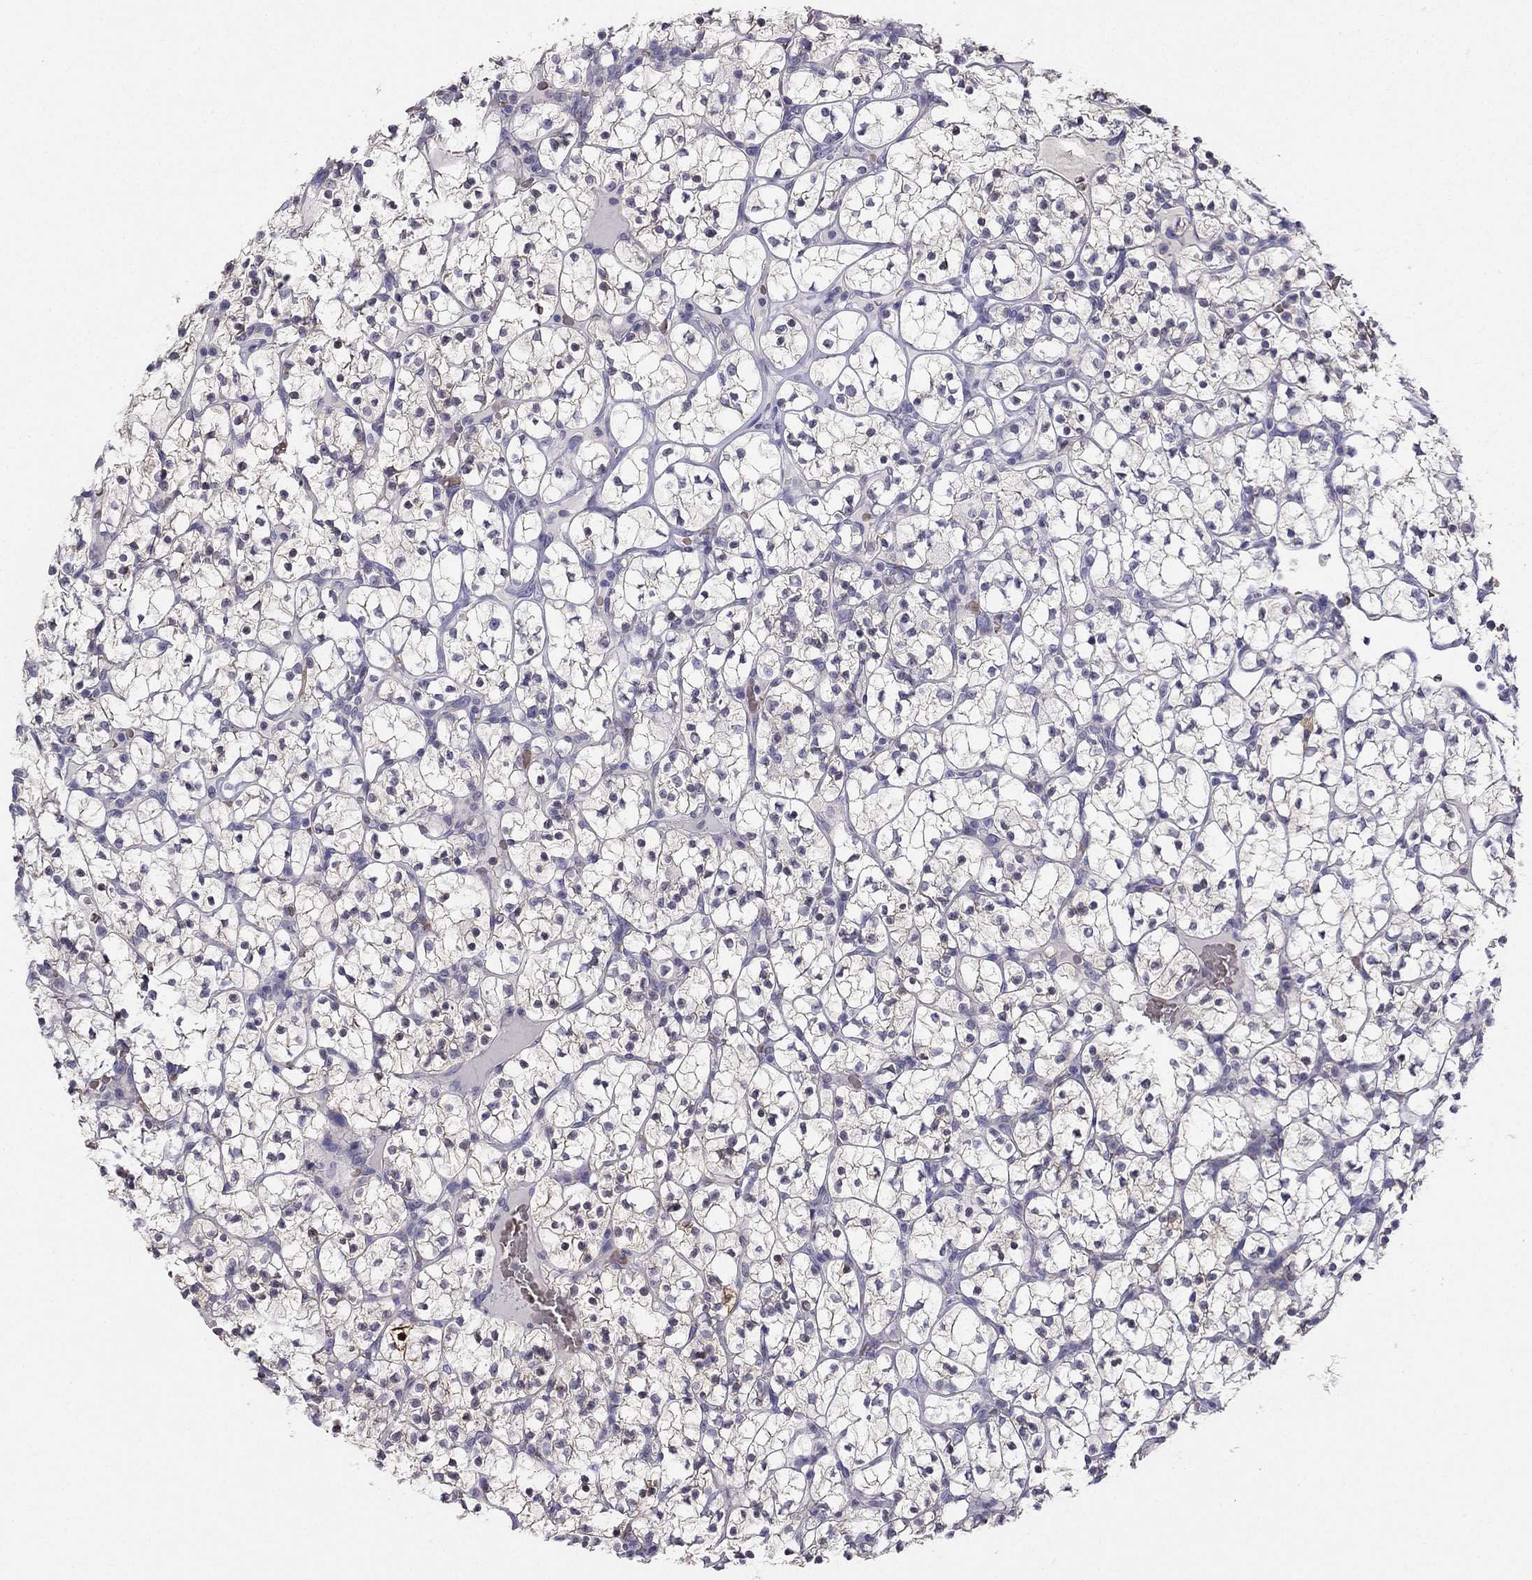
{"staining": {"intensity": "negative", "quantity": "none", "location": "none"}, "tissue": "renal cancer", "cell_type": "Tumor cells", "image_type": "cancer", "snomed": [{"axis": "morphology", "description": "Adenocarcinoma, NOS"}, {"axis": "topography", "description": "Kidney"}], "caption": "This image is of renal adenocarcinoma stained with IHC to label a protein in brown with the nuclei are counter-stained blue. There is no positivity in tumor cells.", "gene": "RSPH14", "patient": {"sex": "female", "age": 89}}